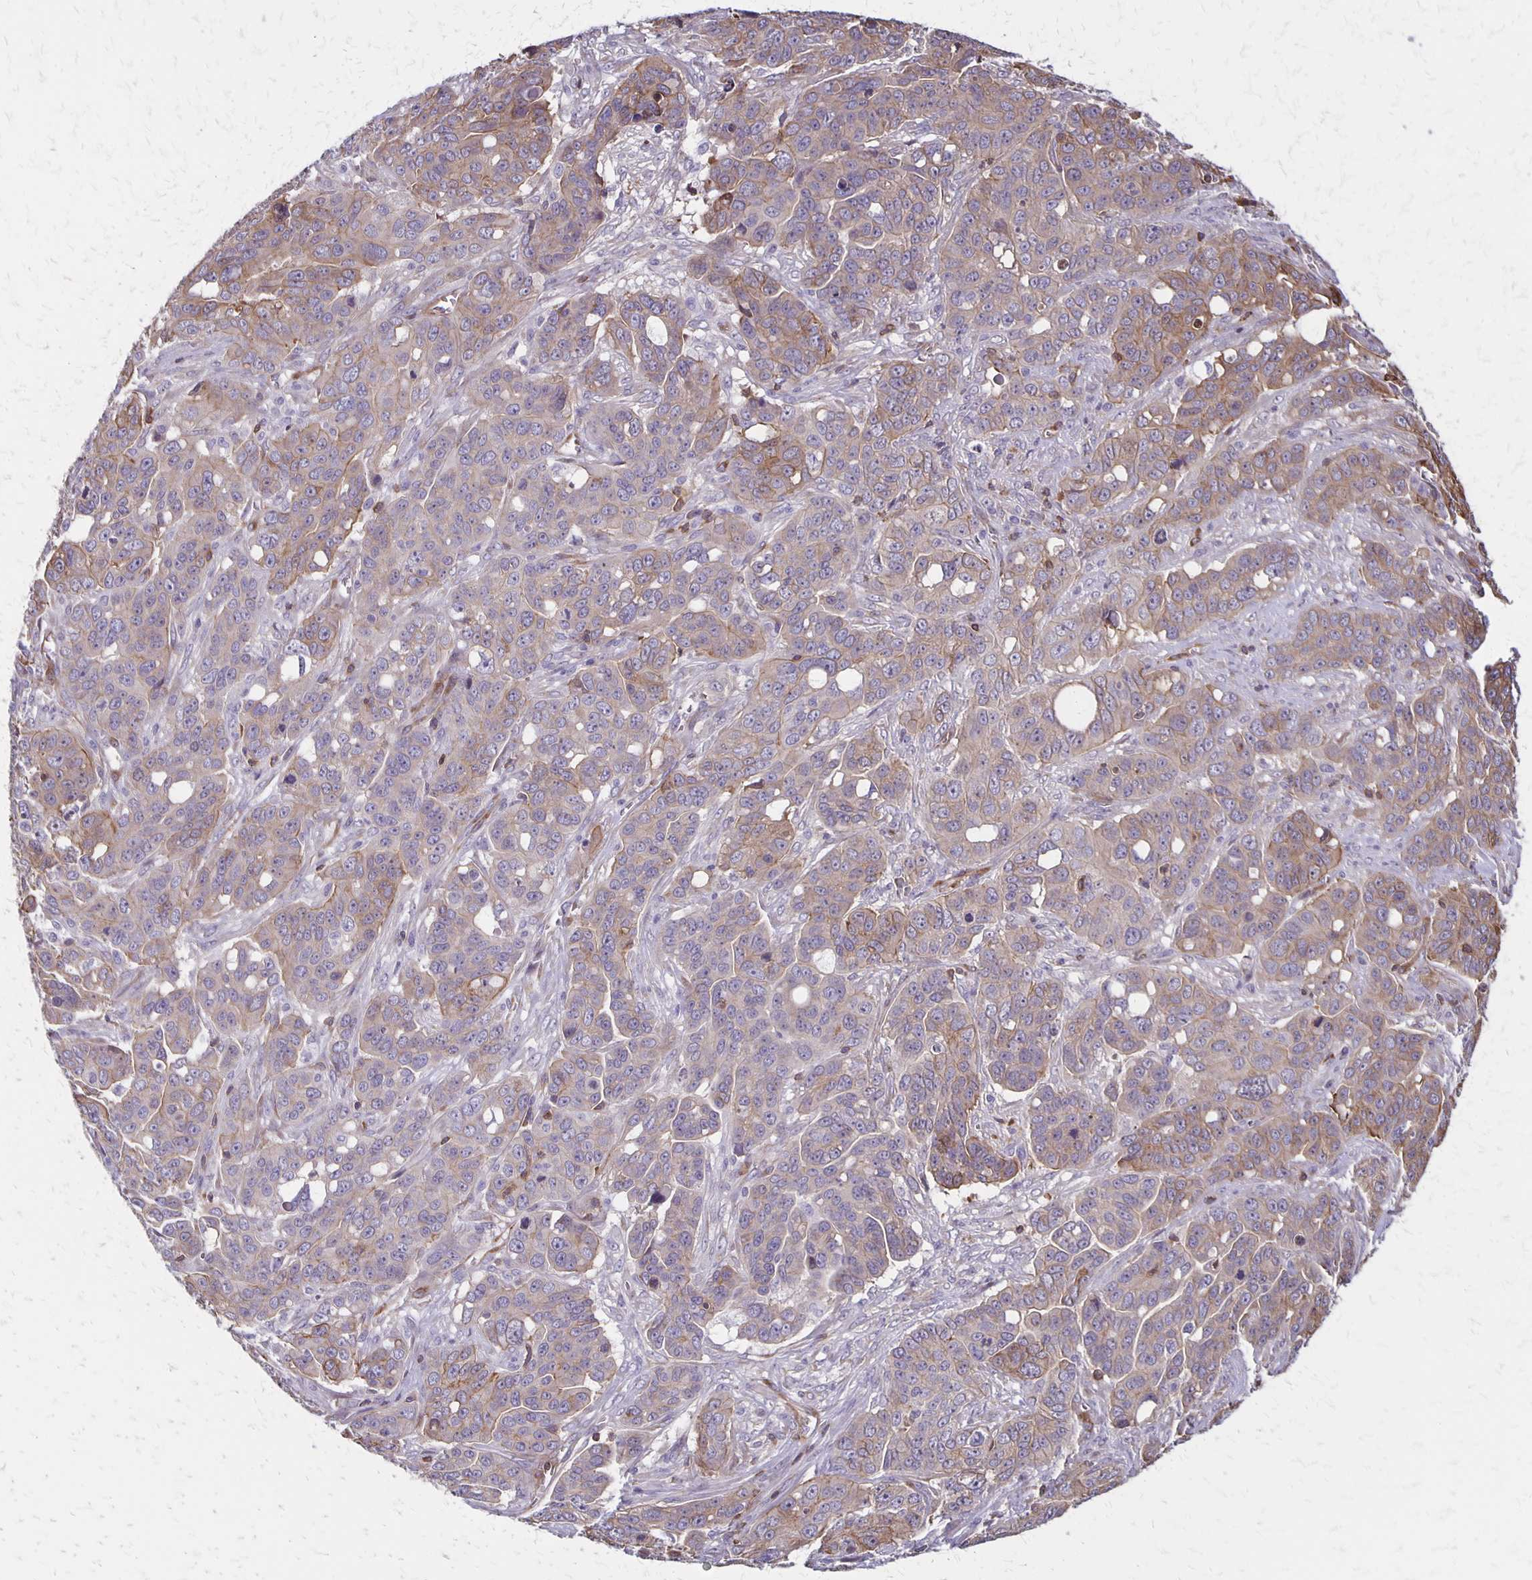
{"staining": {"intensity": "weak", "quantity": "25%-75%", "location": "cytoplasmic/membranous"}, "tissue": "ovarian cancer", "cell_type": "Tumor cells", "image_type": "cancer", "snomed": [{"axis": "morphology", "description": "Carcinoma, endometroid"}, {"axis": "topography", "description": "Ovary"}], "caption": "The histopathology image exhibits staining of endometroid carcinoma (ovarian), revealing weak cytoplasmic/membranous protein positivity (brown color) within tumor cells.", "gene": "SEPTIN5", "patient": {"sex": "female", "age": 78}}